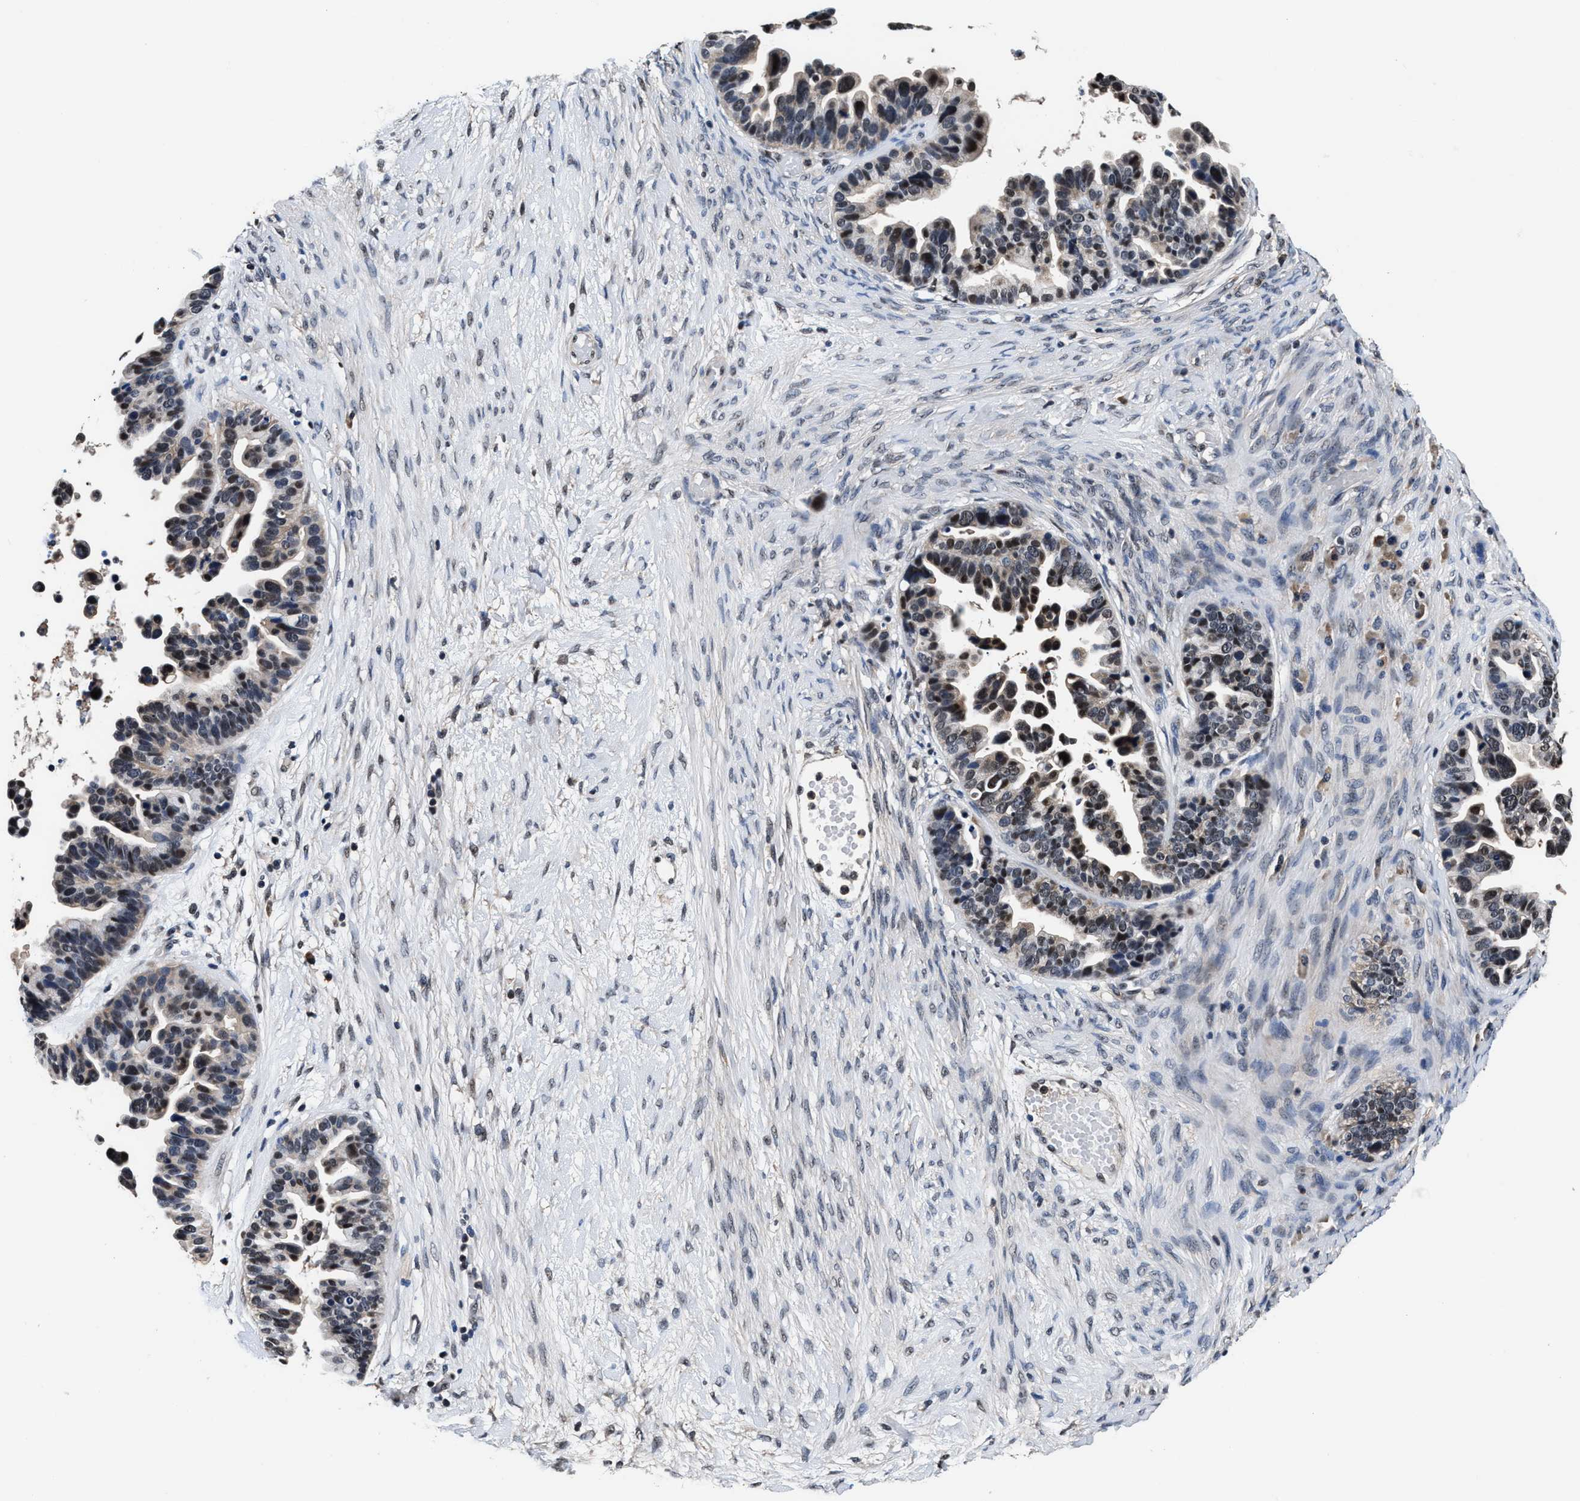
{"staining": {"intensity": "moderate", "quantity": "<25%", "location": "nuclear"}, "tissue": "ovarian cancer", "cell_type": "Tumor cells", "image_type": "cancer", "snomed": [{"axis": "morphology", "description": "Cystadenocarcinoma, serous, NOS"}, {"axis": "topography", "description": "Ovary"}], "caption": "Ovarian cancer stained with IHC reveals moderate nuclear staining in approximately <25% of tumor cells.", "gene": "USP16", "patient": {"sex": "female", "age": 56}}